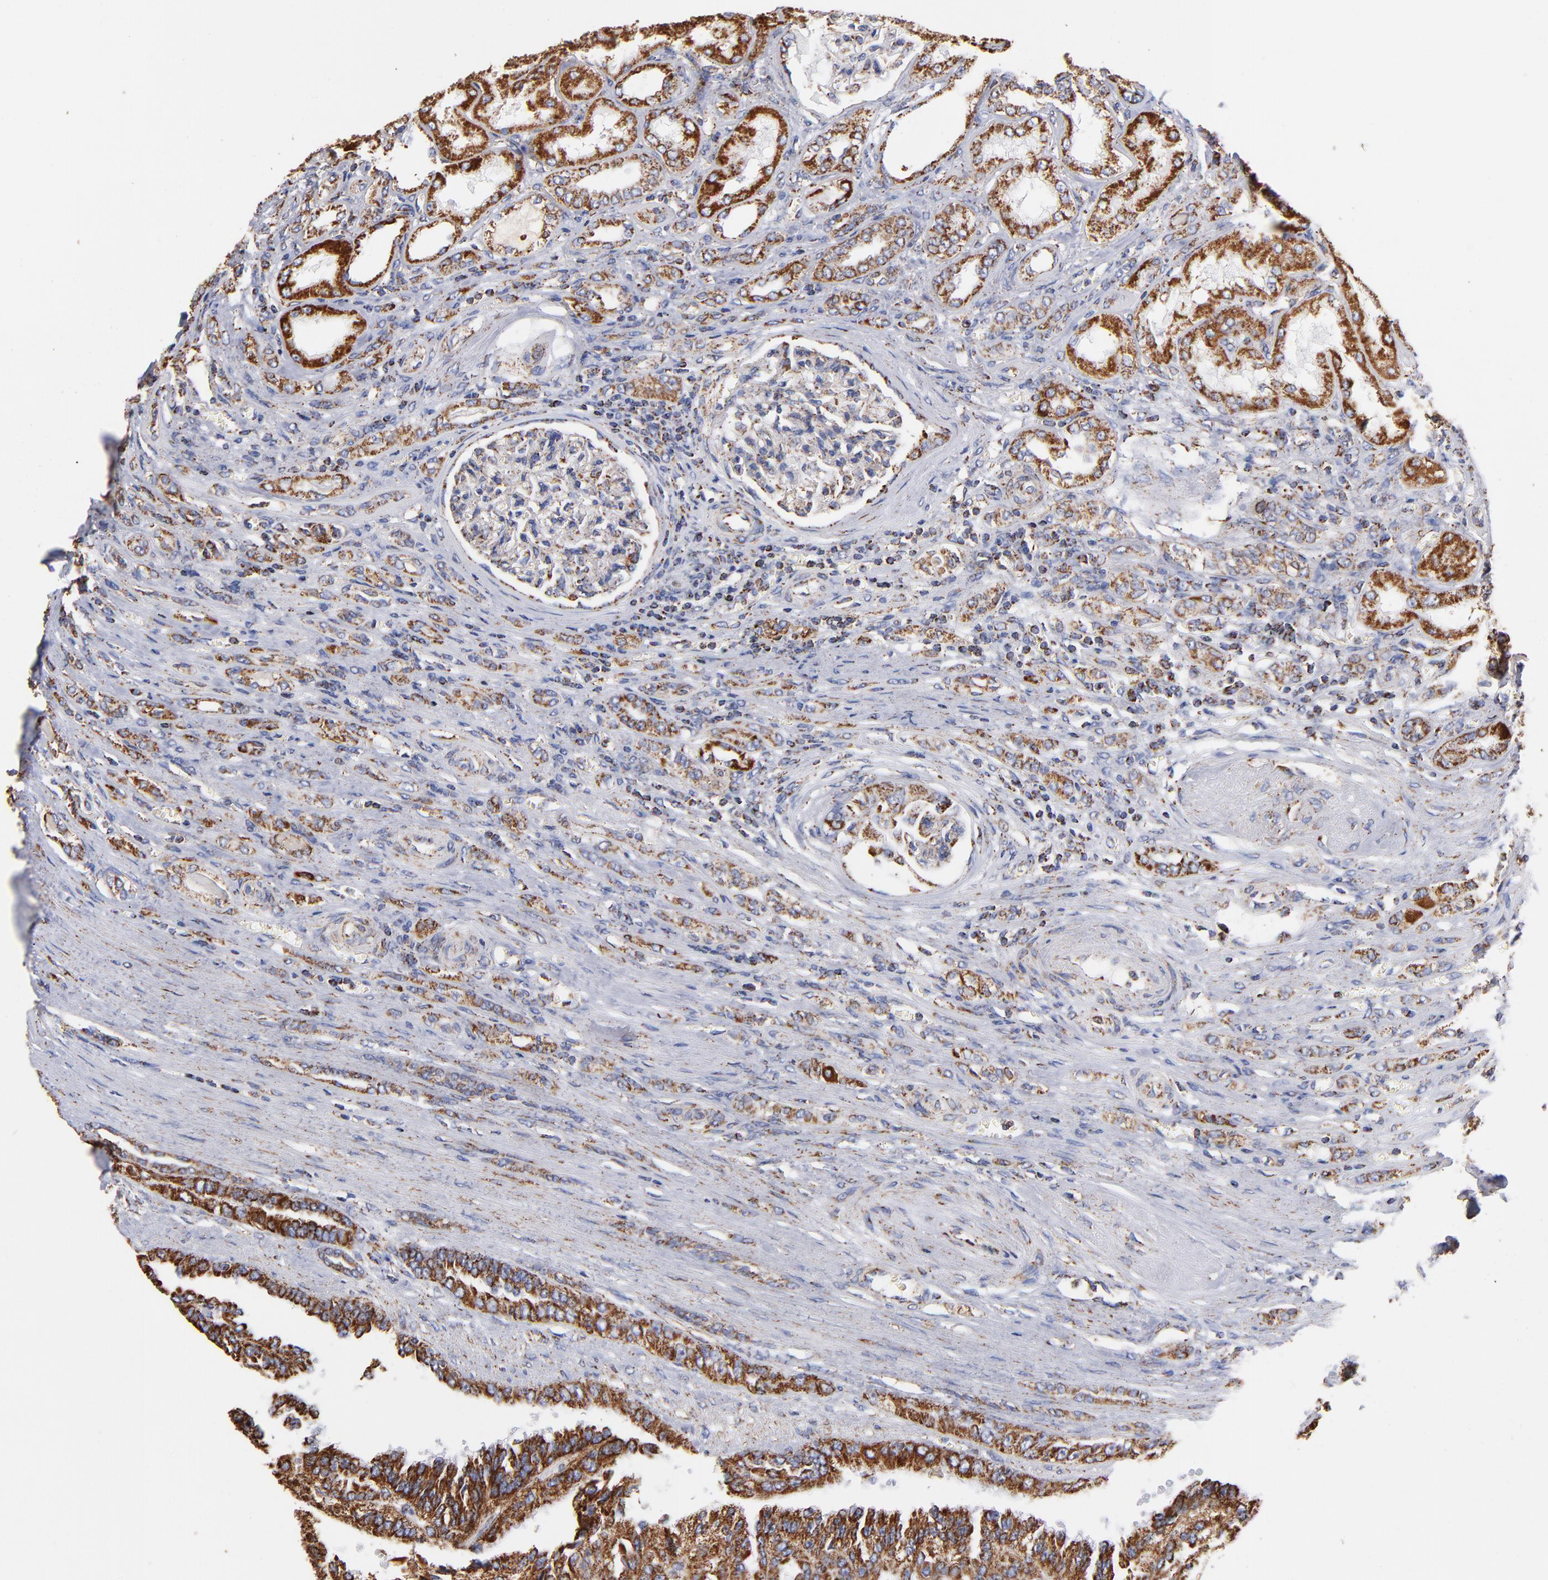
{"staining": {"intensity": "strong", "quantity": ">75%", "location": "cytoplasmic/membranous"}, "tissue": "renal cancer", "cell_type": "Tumor cells", "image_type": "cancer", "snomed": [{"axis": "morphology", "description": "Adenocarcinoma, NOS"}, {"axis": "topography", "description": "Kidney"}], "caption": "This is a micrograph of immunohistochemistry staining of renal cancer, which shows strong expression in the cytoplasmic/membranous of tumor cells.", "gene": "PHB1", "patient": {"sex": "male", "age": 46}}